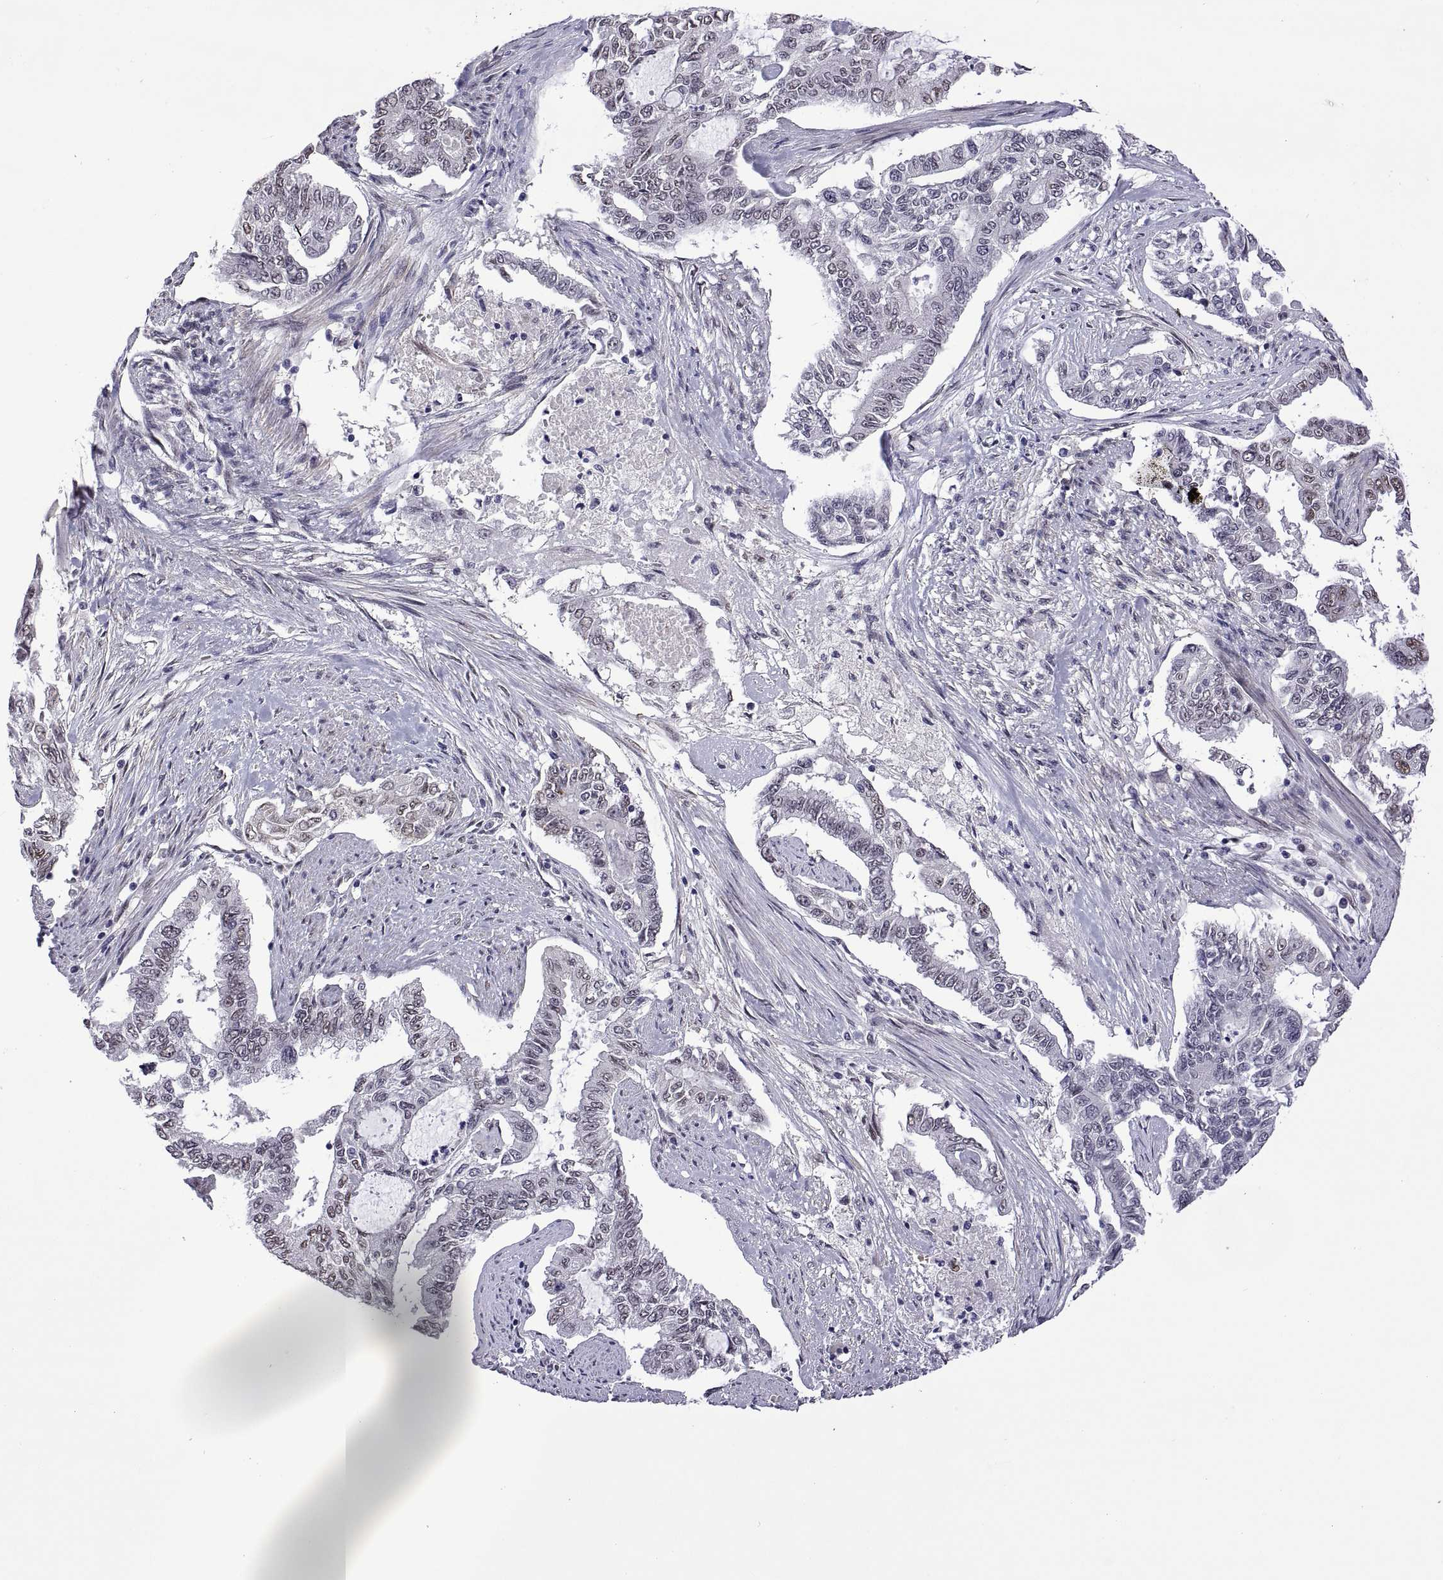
{"staining": {"intensity": "weak", "quantity": "25%-75%", "location": "nuclear"}, "tissue": "endometrial cancer", "cell_type": "Tumor cells", "image_type": "cancer", "snomed": [{"axis": "morphology", "description": "Adenocarcinoma, NOS"}, {"axis": "topography", "description": "Uterus"}], "caption": "Immunohistochemical staining of human endometrial cancer (adenocarcinoma) demonstrates weak nuclear protein expression in about 25%-75% of tumor cells.", "gene": "NR4A1", "patient": {"sex": "female", "age": 59}}